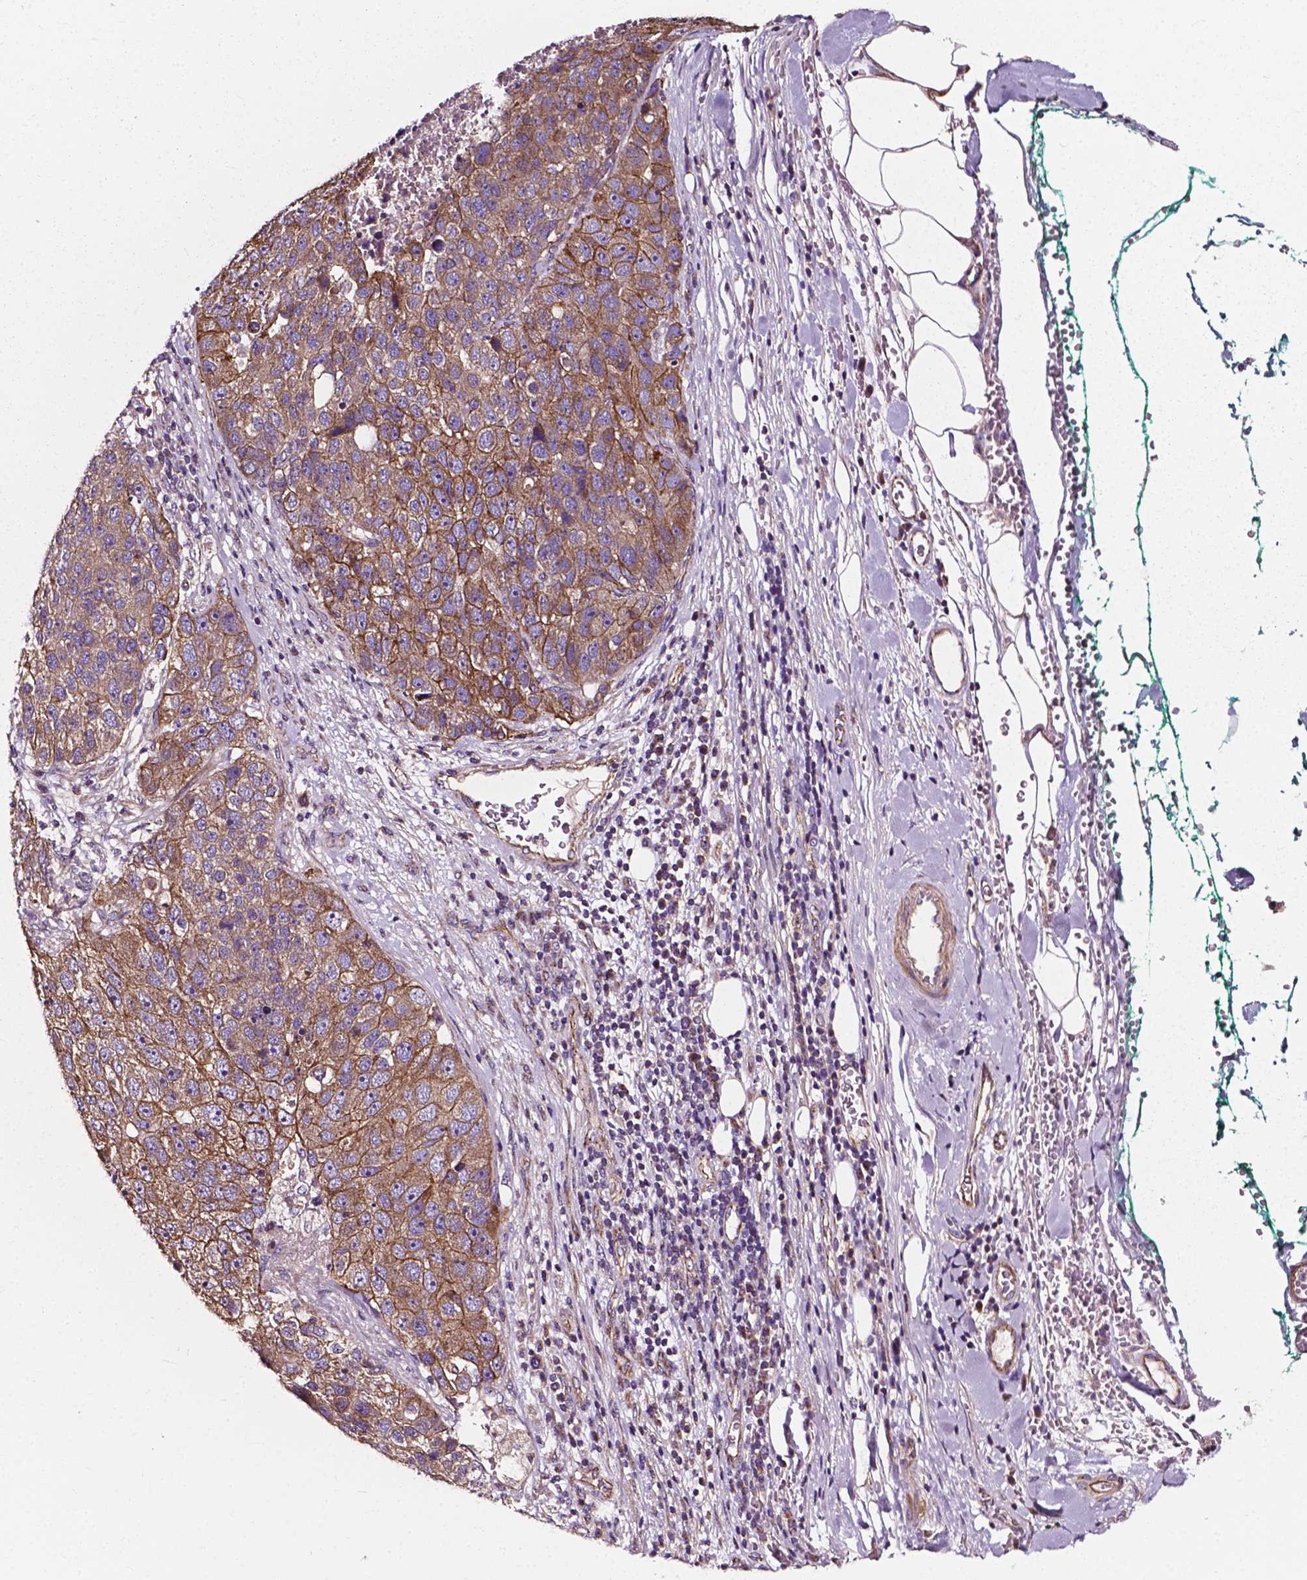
{"staining": {"intensity": "moderate", "quantity": "25%-75%", "location": "cytoplasmic/membranous"}, "tissue": "pancreatic cancer", "cell_type": "Tumor cells", "image_type": "cancer", "snomed": [{"axis": "morphology", "description": "Adenocarcinoma, NOS"}, {"axis": "topography", "description": "Pancreas"}], "caption": "Approximately 25%-75% of tumor cells in human pancreatic adenocarcinoma demonstrate moderate cytoplasmic/membranous protein staining as visualized by brown immunohistochemical staining.", "gene": "ATG16L1", "patient": {"sex": "female", "age": 61}}